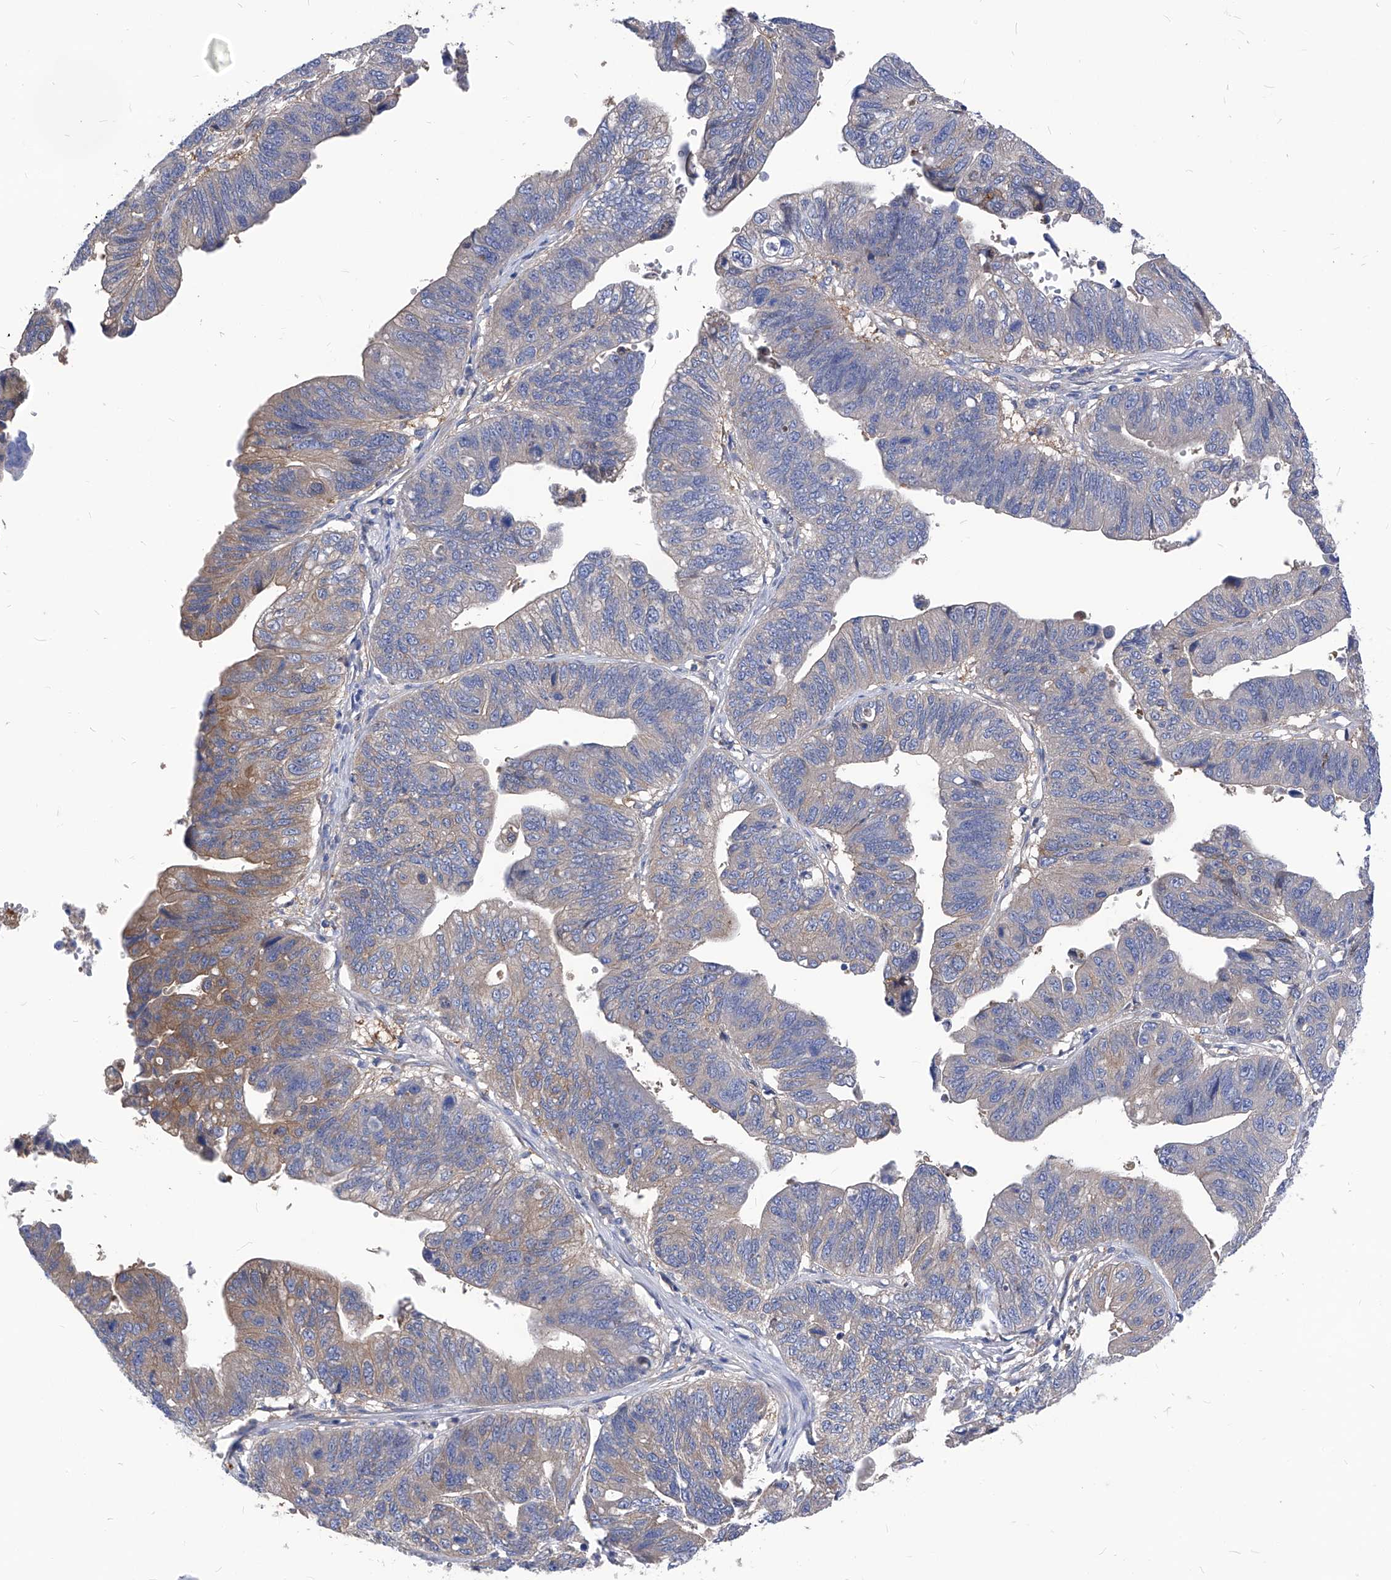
{"staining": {"intensity": "moderate", "quantity": "25%-75%", "location": "cytoplasmic/membranous"}, "tissue": "stomach cancer", "cell_type": "Tumor cells", "image_type": "cancer", "snomed": [{"axis": "morphology", "description": "Adenocarcinoma, NOS"}, {"axis": "topography", "description": "Stomach"}], "caption": "This micrograph displays IHC staining of stomach cancer, with medium moderate cytoplasmic/membranous positivity in about 25%-75% of tumor cells.", "gene": "XPNPEP1", "patient": {"sex": "male", "age": 59}}